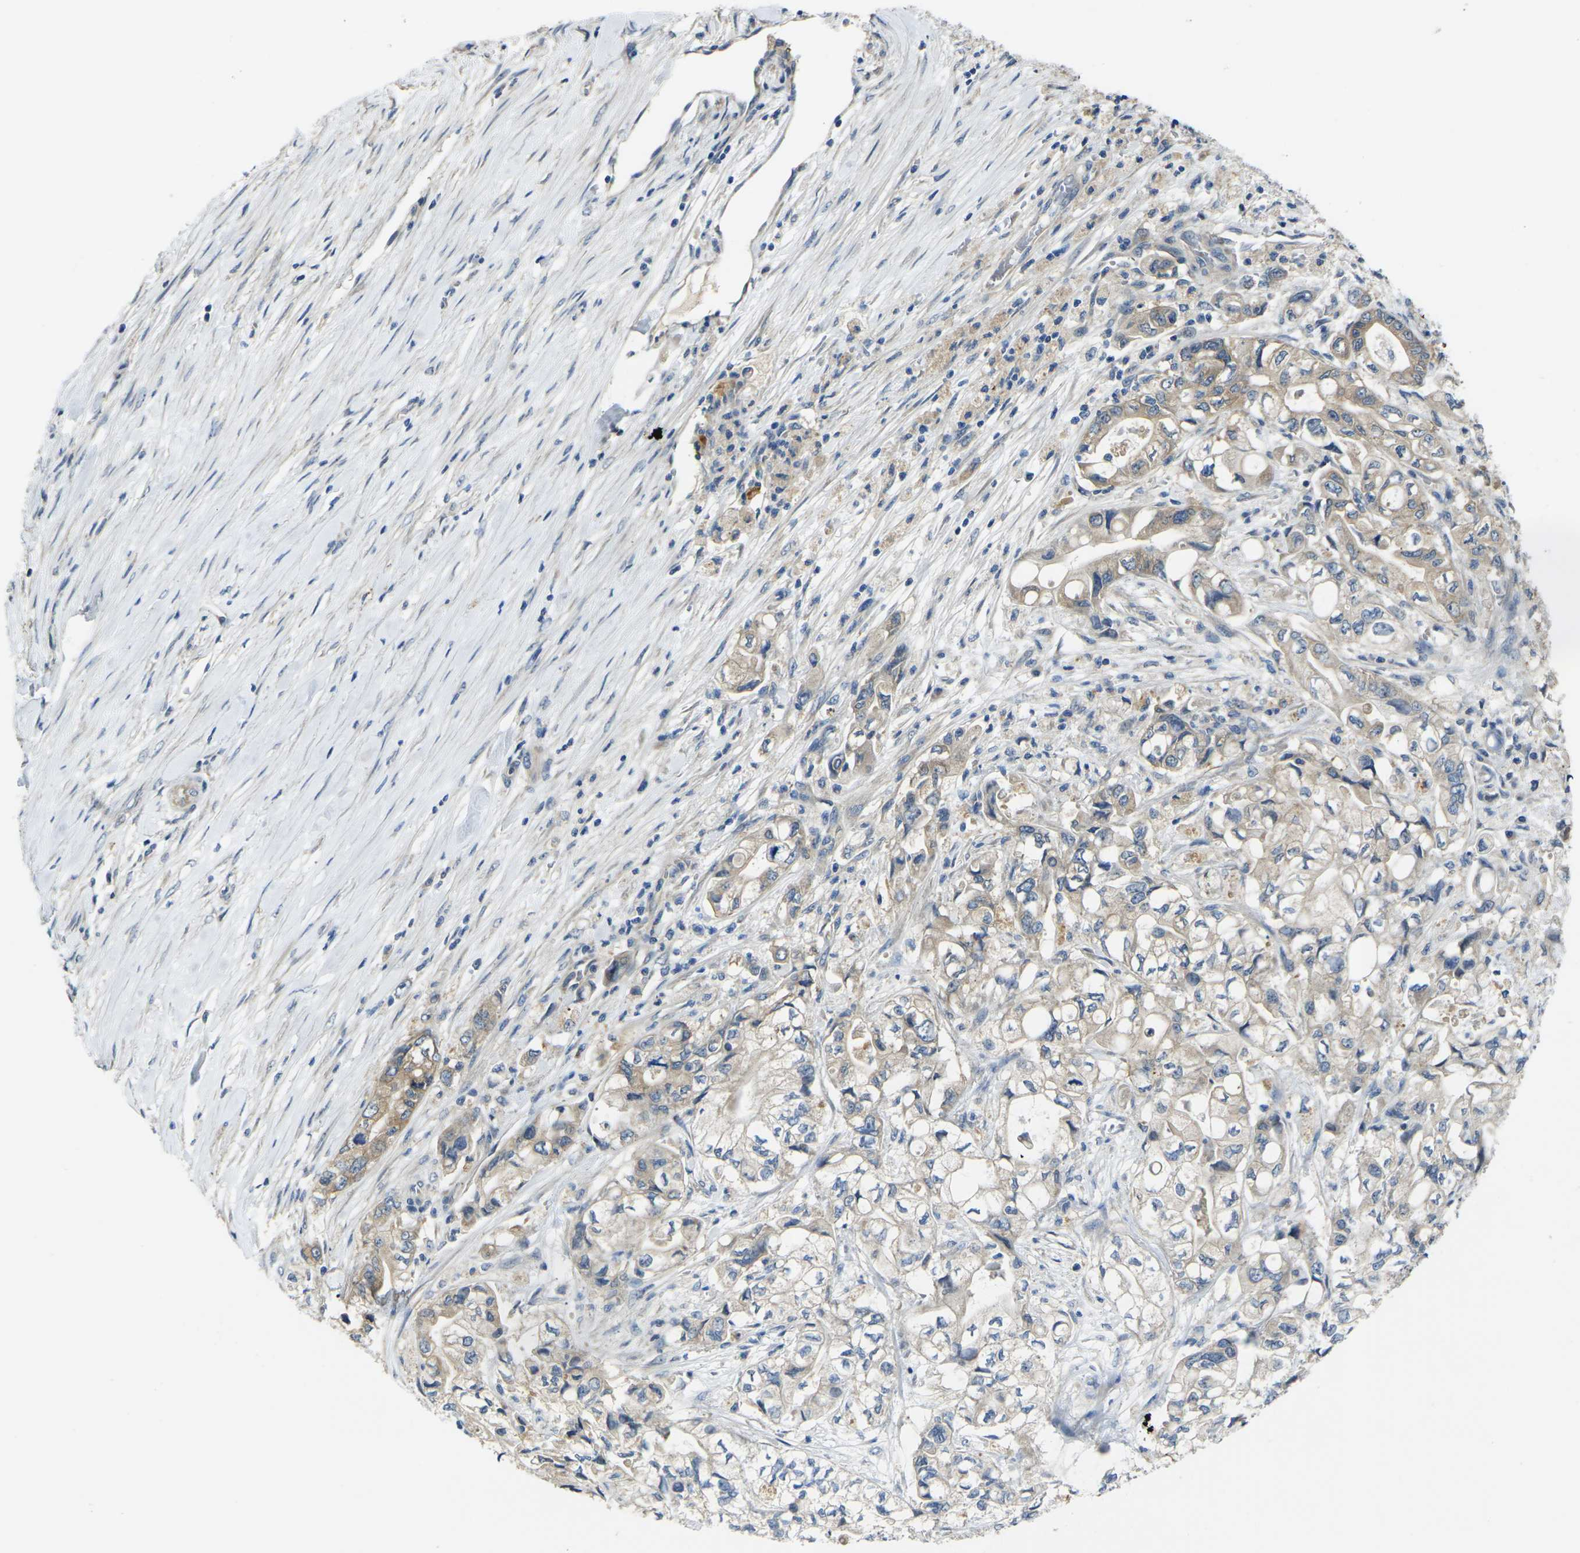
{"staining": {"intensity": "weak", "quantity": "25%-75%", "location": "cytoplasmic/membranous"}, "tissue": "pancreatic cancer", "cell_type": "Tumor cells", "image_type": "cancer", "snomed": [{"axis": "morphology", "description": "Adenocarcinoma, NOS"}, {"axis": "topography", "description": "Pancreas"}], "caption": "Pancreatic cancer (adenocarcinoma) tissue shows weak cytoplasmic/membranous expression in approximately 25%-75% of tumor cells, visualized by immunohistochemistry. (DAB (3,3'-diaminobenzidine) IHC, brown staining for protein, blue staining for nuclei).", "gene": "GNA12", "patient": {"sex": "male", "age": 79}}